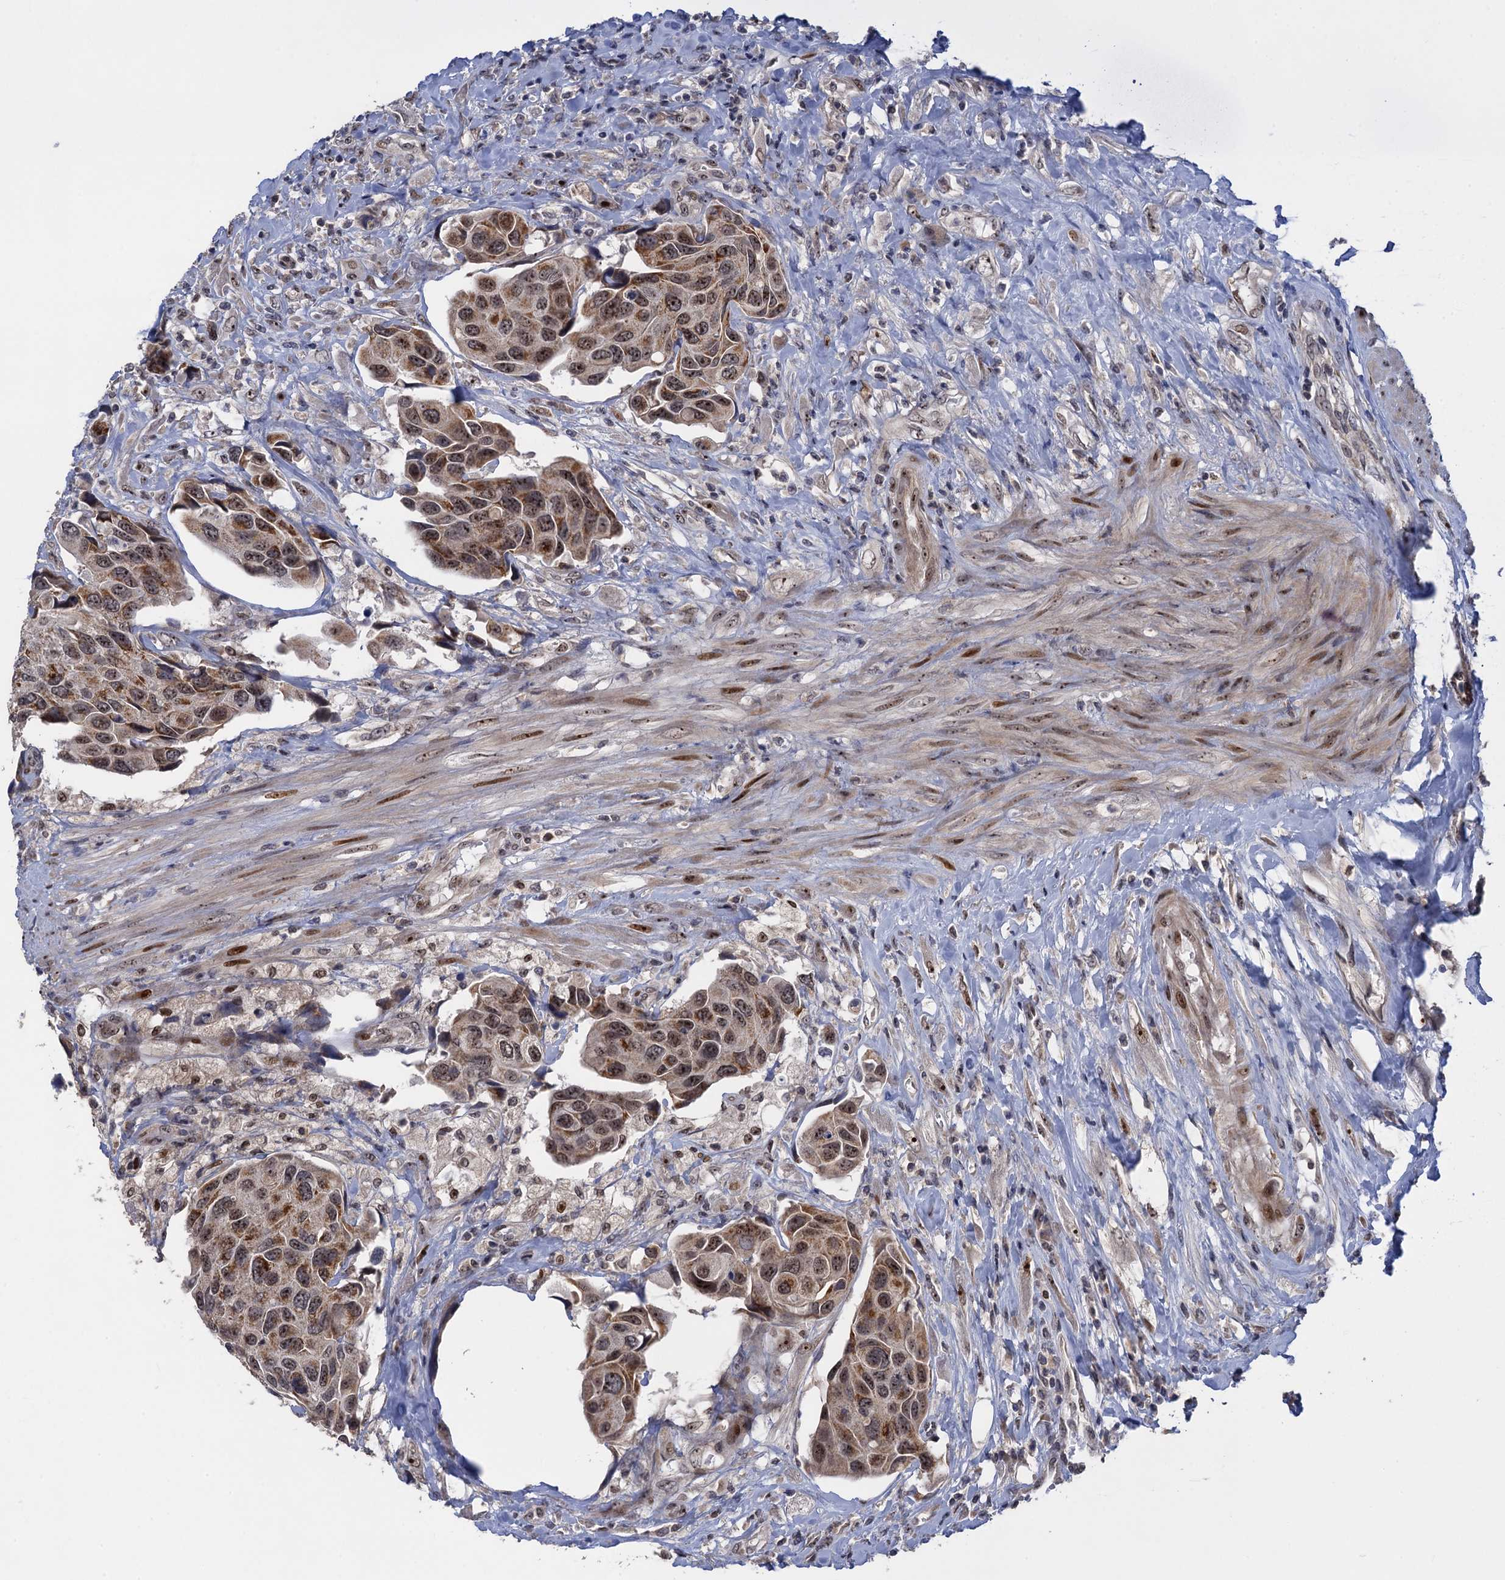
{"staining": {"intensity": "moderate", "quantity": "25%-75%", "location": "cytoplasmic/membranous,nuclear"}, "tissue": "urothelial cancer", "cell_type": "Tumor cells", "image_type": "cancer", "snomed": [{"axis": "morphology", "description": "Urothelial carcinoma, High grade"}, {"axis": "topography", "description": "Urinary bladder"}], "caption": "High-grade urothelial carcinoma stained with a protein marker demonstrates moderate staining in tumor cells.", "gene": "ZAR1L", "patient": {"sex": "male", "age": 74}}